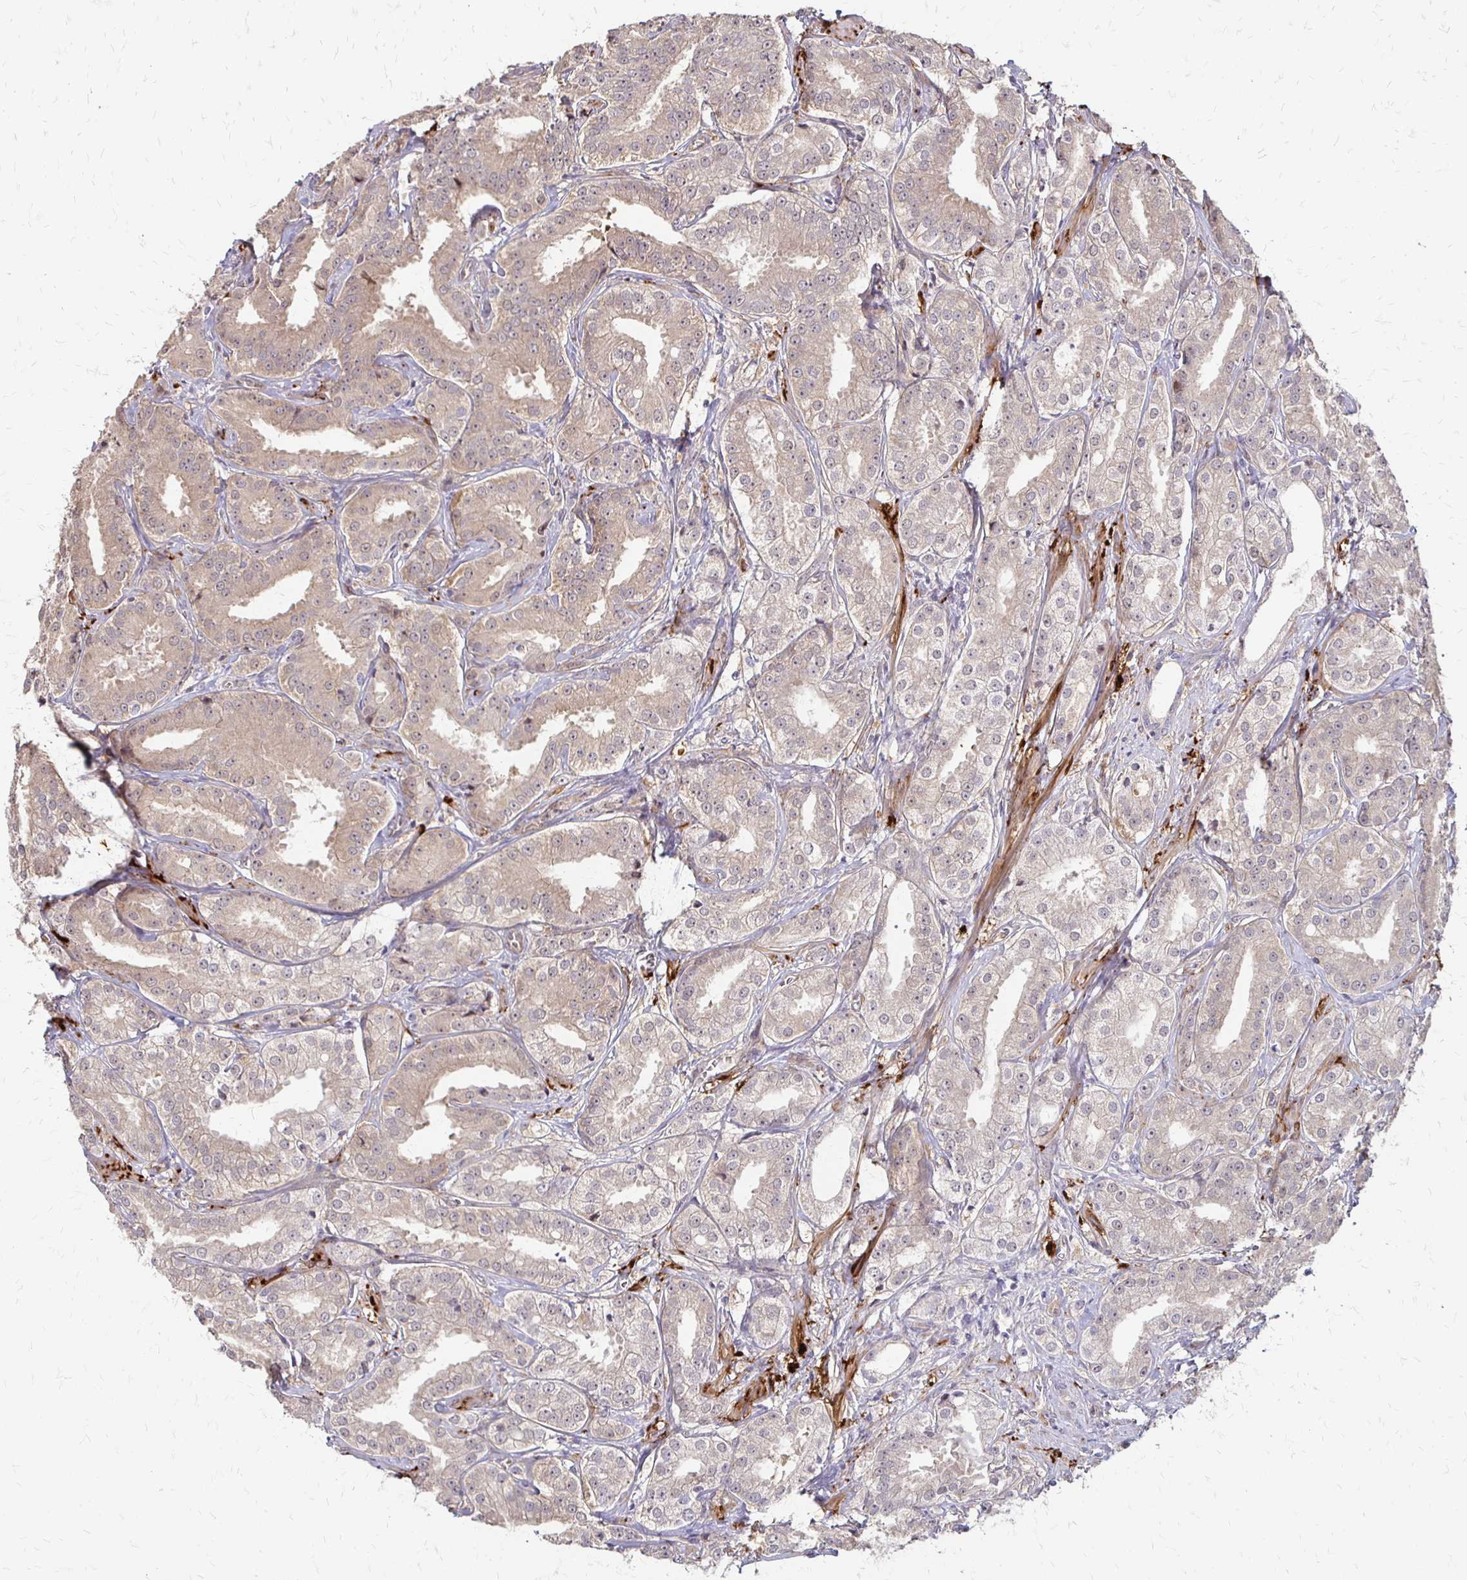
{"staining": {"intensity": "weak", "quantity": "25%-75%", "location": "cytoplasmic/membranous"}, "tissue": "prostate cancer", "cell_type": "Tumor cells", "image_type": "cancer", "snomed": [{"axis": "morphology", "description": "Adenocarcinoma, High grade"}, {"axis": "topography", "description": "Prostate"}], "caption": "Prostate cancer (high-grade adenocarcinoma) tissue reveals weak cytoplasmic/membranous positivity in approximately 25%-75% of tumor cells", "gene": "CFL2", "patient": {"sex": "male", "age": 64}}